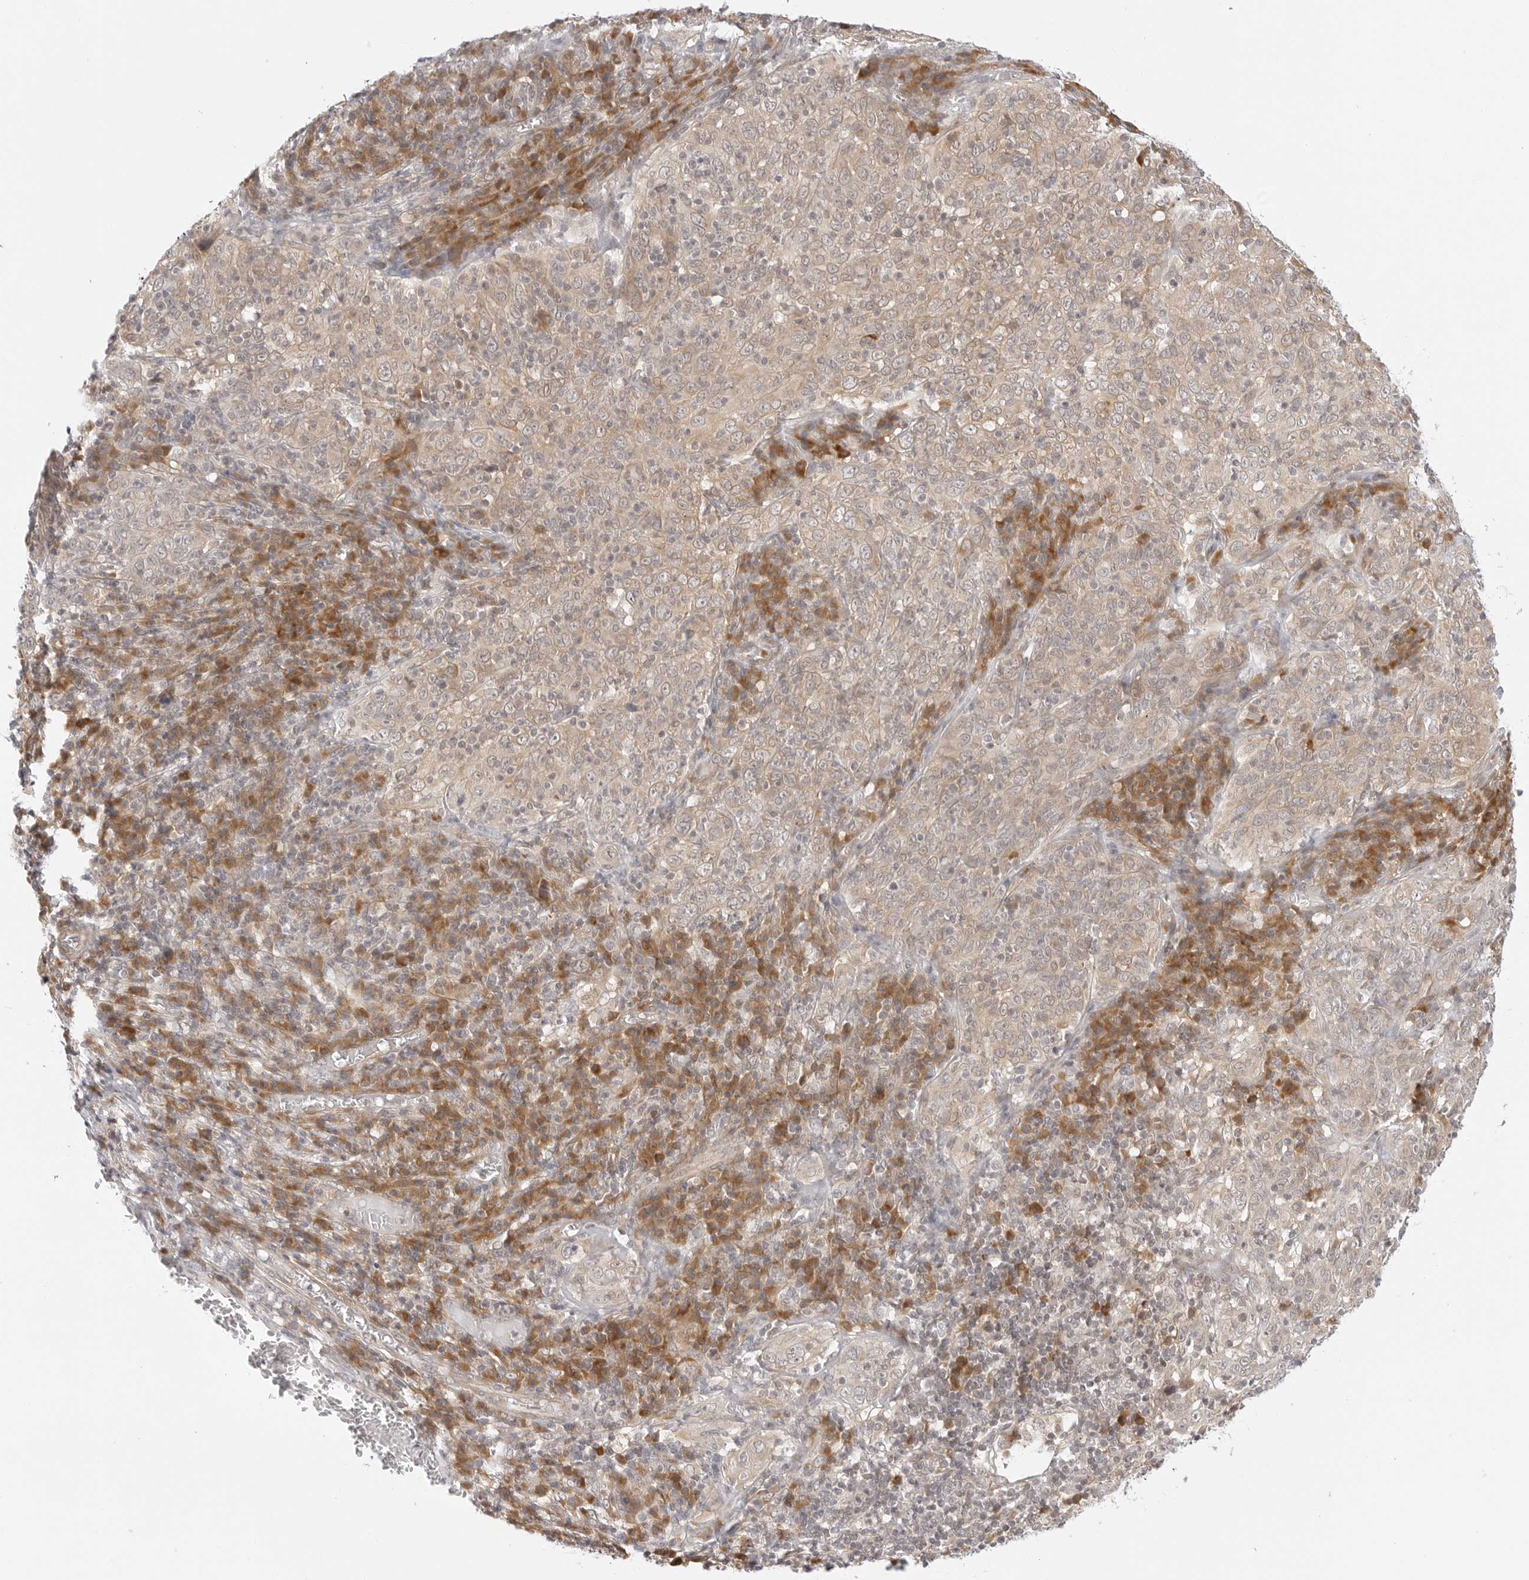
{"staining": {"intensity": "weak", "quantity": ">75%", "location": "cytoplasmic/membranous"}, "tissue": "cervical cancer", "cell_type": "Tumor cells", "image_type": "cancer", "snomed": [{"axis": "morphology", "description": "Squamous cell carcinoma, NOS"}, {"axis": "topography", "description": "Cervix"}], "caption": "Immunohistochemistry staining of squamous cell carcinoma (cervical), which reveals low levels of weak cytoplasmic/membranous staining in approximately >75% of tumor cells indicating weak cytoplasmic/membranous protein positivity. The staining was performed using DAB (brown) for protein detection and nuclei were counterstained in hematoxylin (blue).", "gene": "TCP1", "patient": {"sex": "female", "age": 46}}